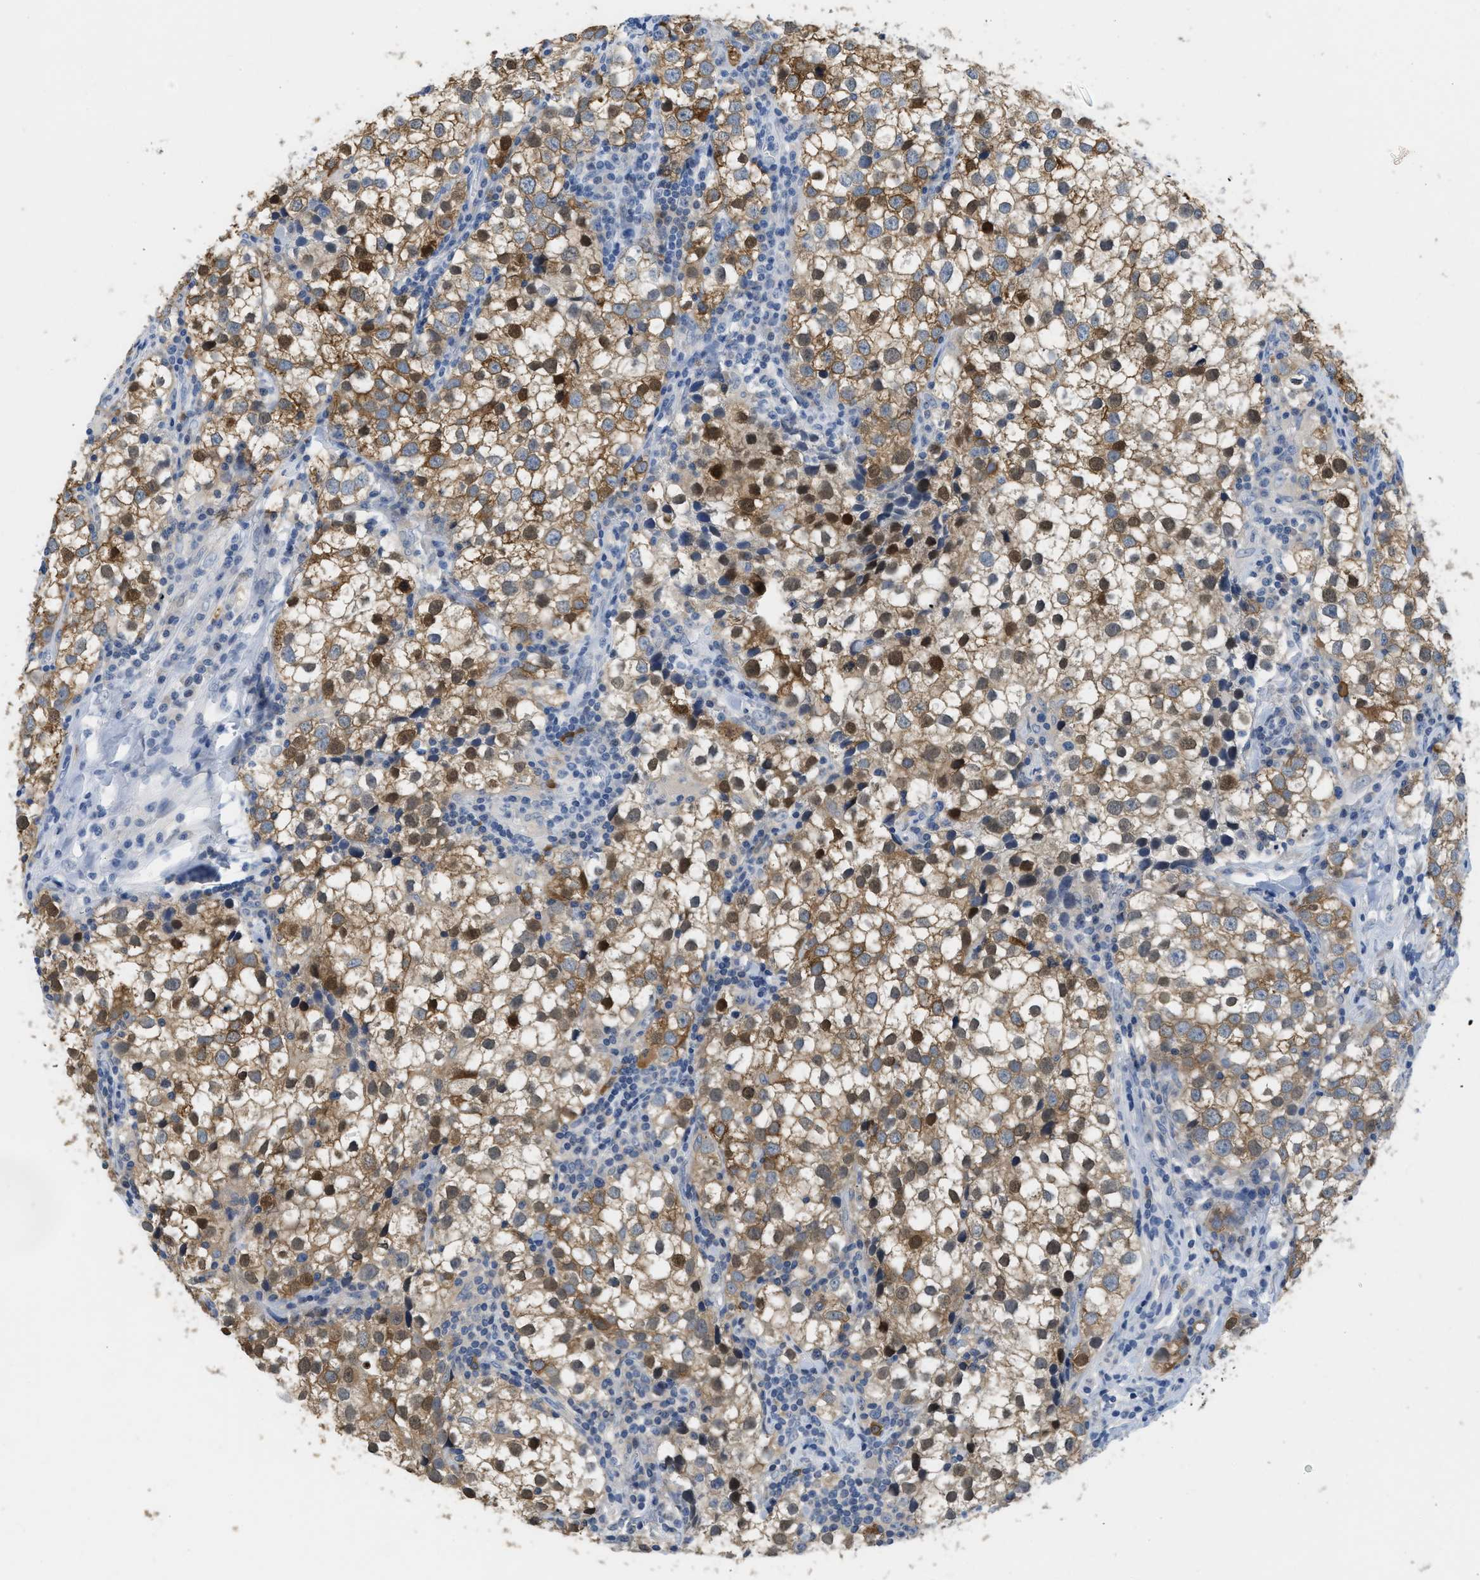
{"staining": {"intensity": "moderate", "quantity": ">75%", "location": "cytoplasmic/membranous"}, "tissue": "testis cancer", "cell_type": "Tumor cells", "image_type": "cancer", "snomed": [{"axis": "morphology", "description": "Seminoma, NOS"}, {"axis": "morphology", "description": "Carcinoma, Embryonal, NOS"}, {"axis": "topography", "description": "Testis"}], "caption": "Protein staining exhibits moderate cytoplasmic/membranous expression in about >75% of tumor cells in testis cancer (seminoma).", "gene": "CRYM", "patient": {"sex": "male", "age": 36}}